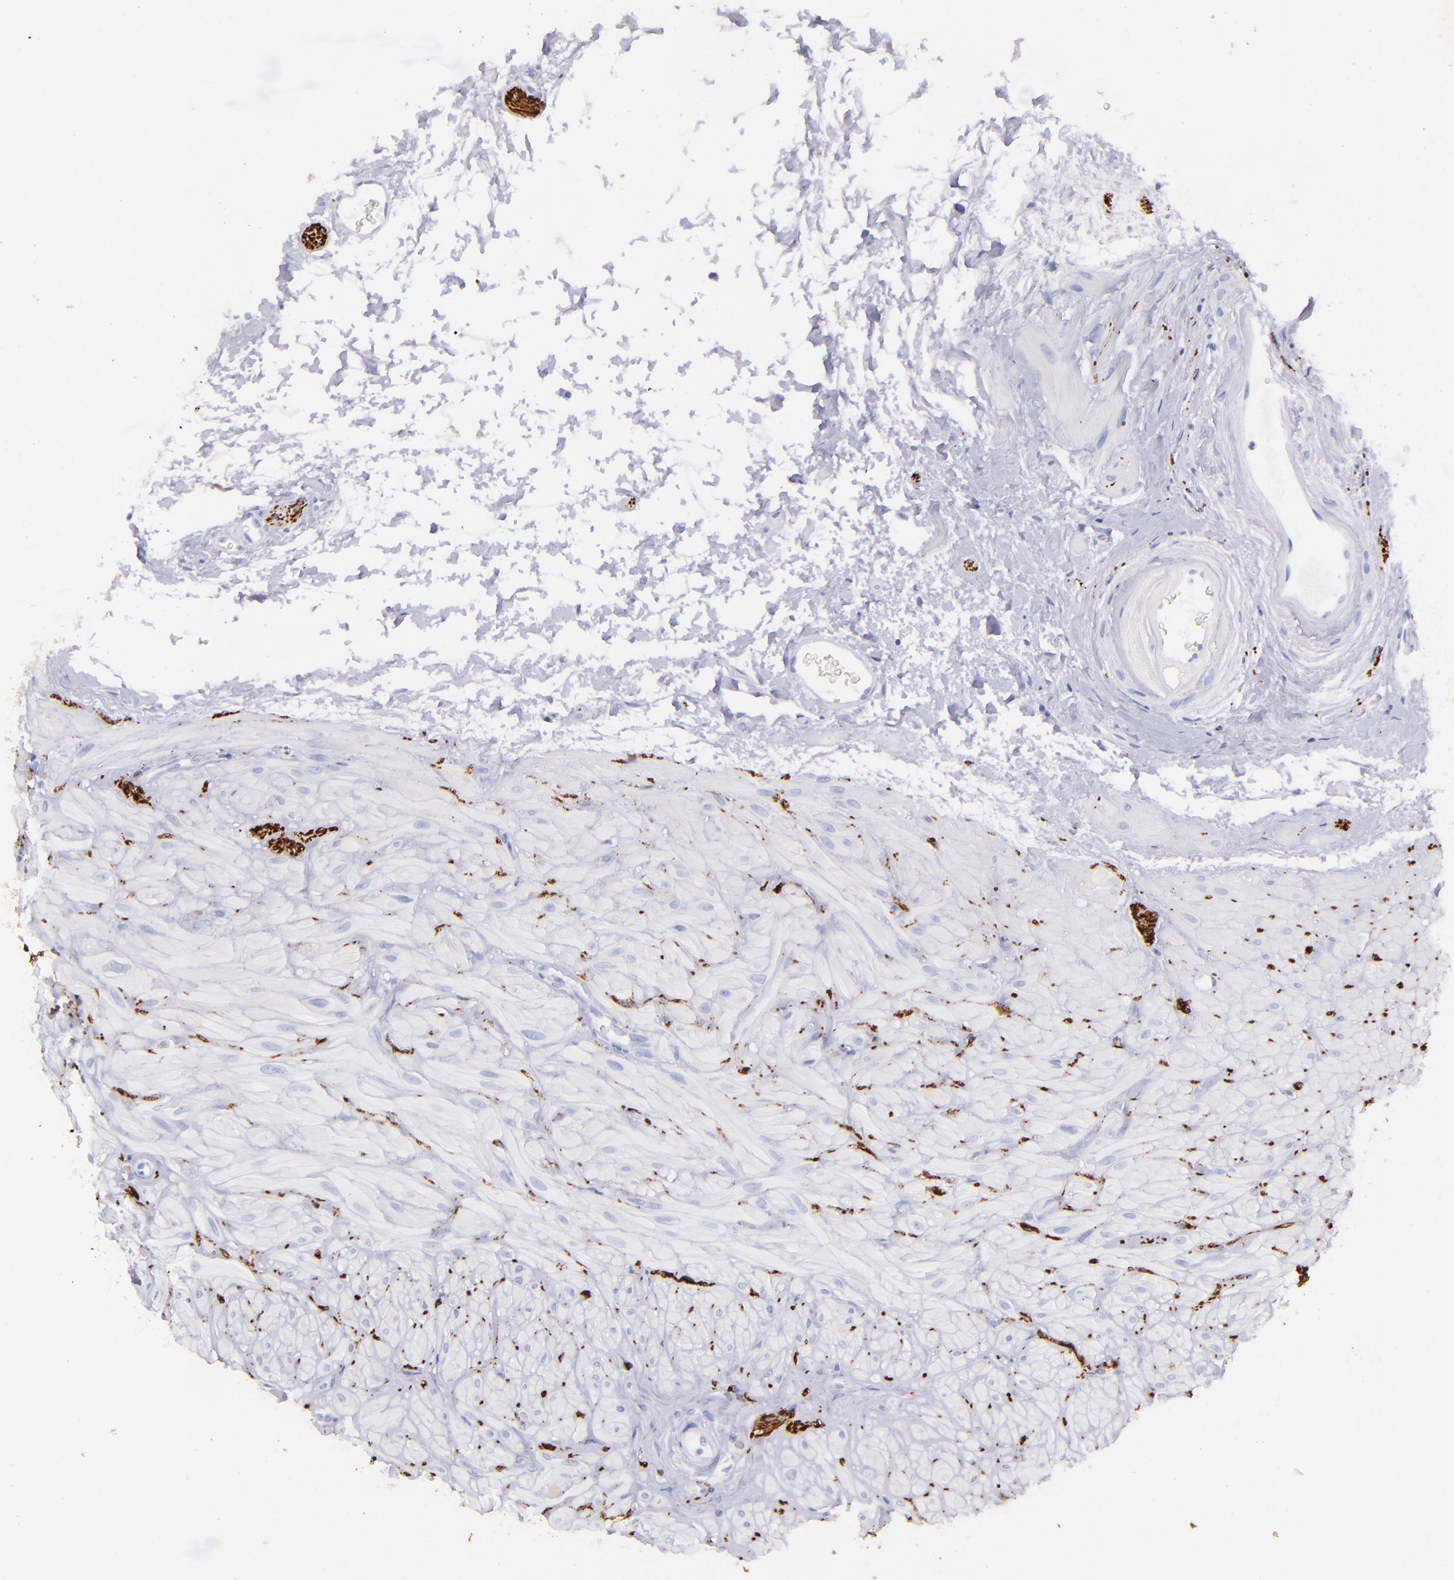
{"staining": {"intensity": "negative", "quantity": "none", "location": "none"}, "tissue": "seminal vesicle", "cell_type": "Glandular cells", "image_type": "normal", "snomed": [{"axis": "morphology", "description": "Normal tissue, NOS"}, {"axis": "topography", "description": "Seminal veicle"}], "caption": "Glandular cells show no significant expression in benign seminal vesicle.", "gene": "UCHL1", "patient": {"sex": "male", "age": 63}}